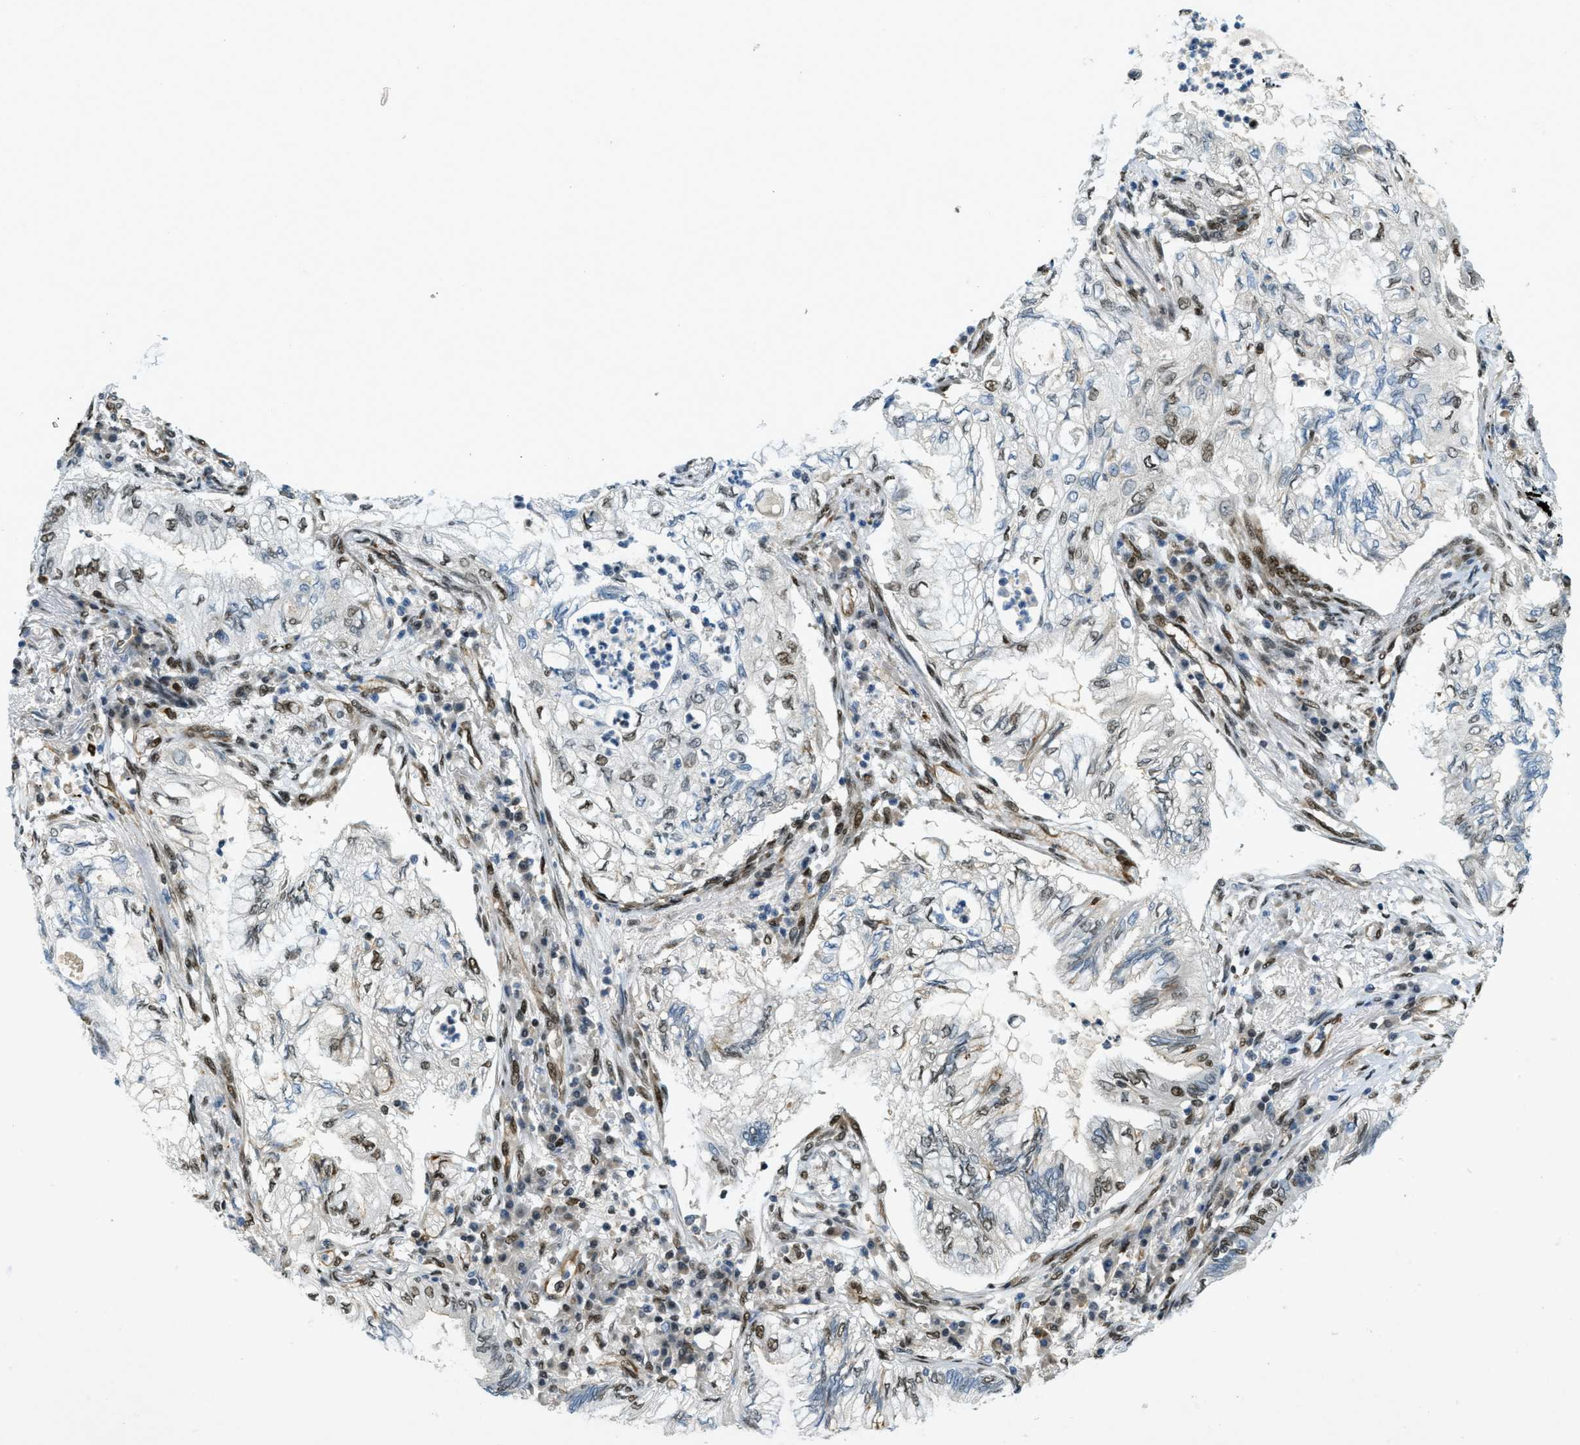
{"staining": {"intensity": "weak", "quantity": "25%-75%", "location": "nuclear"}, "tissue": "lung cancer", "cell_type": "Tumor cells", "image_type": "cancer", "snomed": [{"axis": "morphology", "description": "Normal tissue, NOS"}, {"axis": "morphology", "description": "Adenocarcinoma, NOS"}, {"axis": "topography", "description": "Bronchus"}, {"axis": "topography", "description": "Lung"}], "caption": "Immunohistochemistry photomicrograph of lung adenocarcinoma stained for a protein (brown), which demonstrates low levels of weak nuclear positivity in approximately 25%-75% of tumor cells.", "gene": "ZFR", "patient": {"sex": "female", "age": 70}}